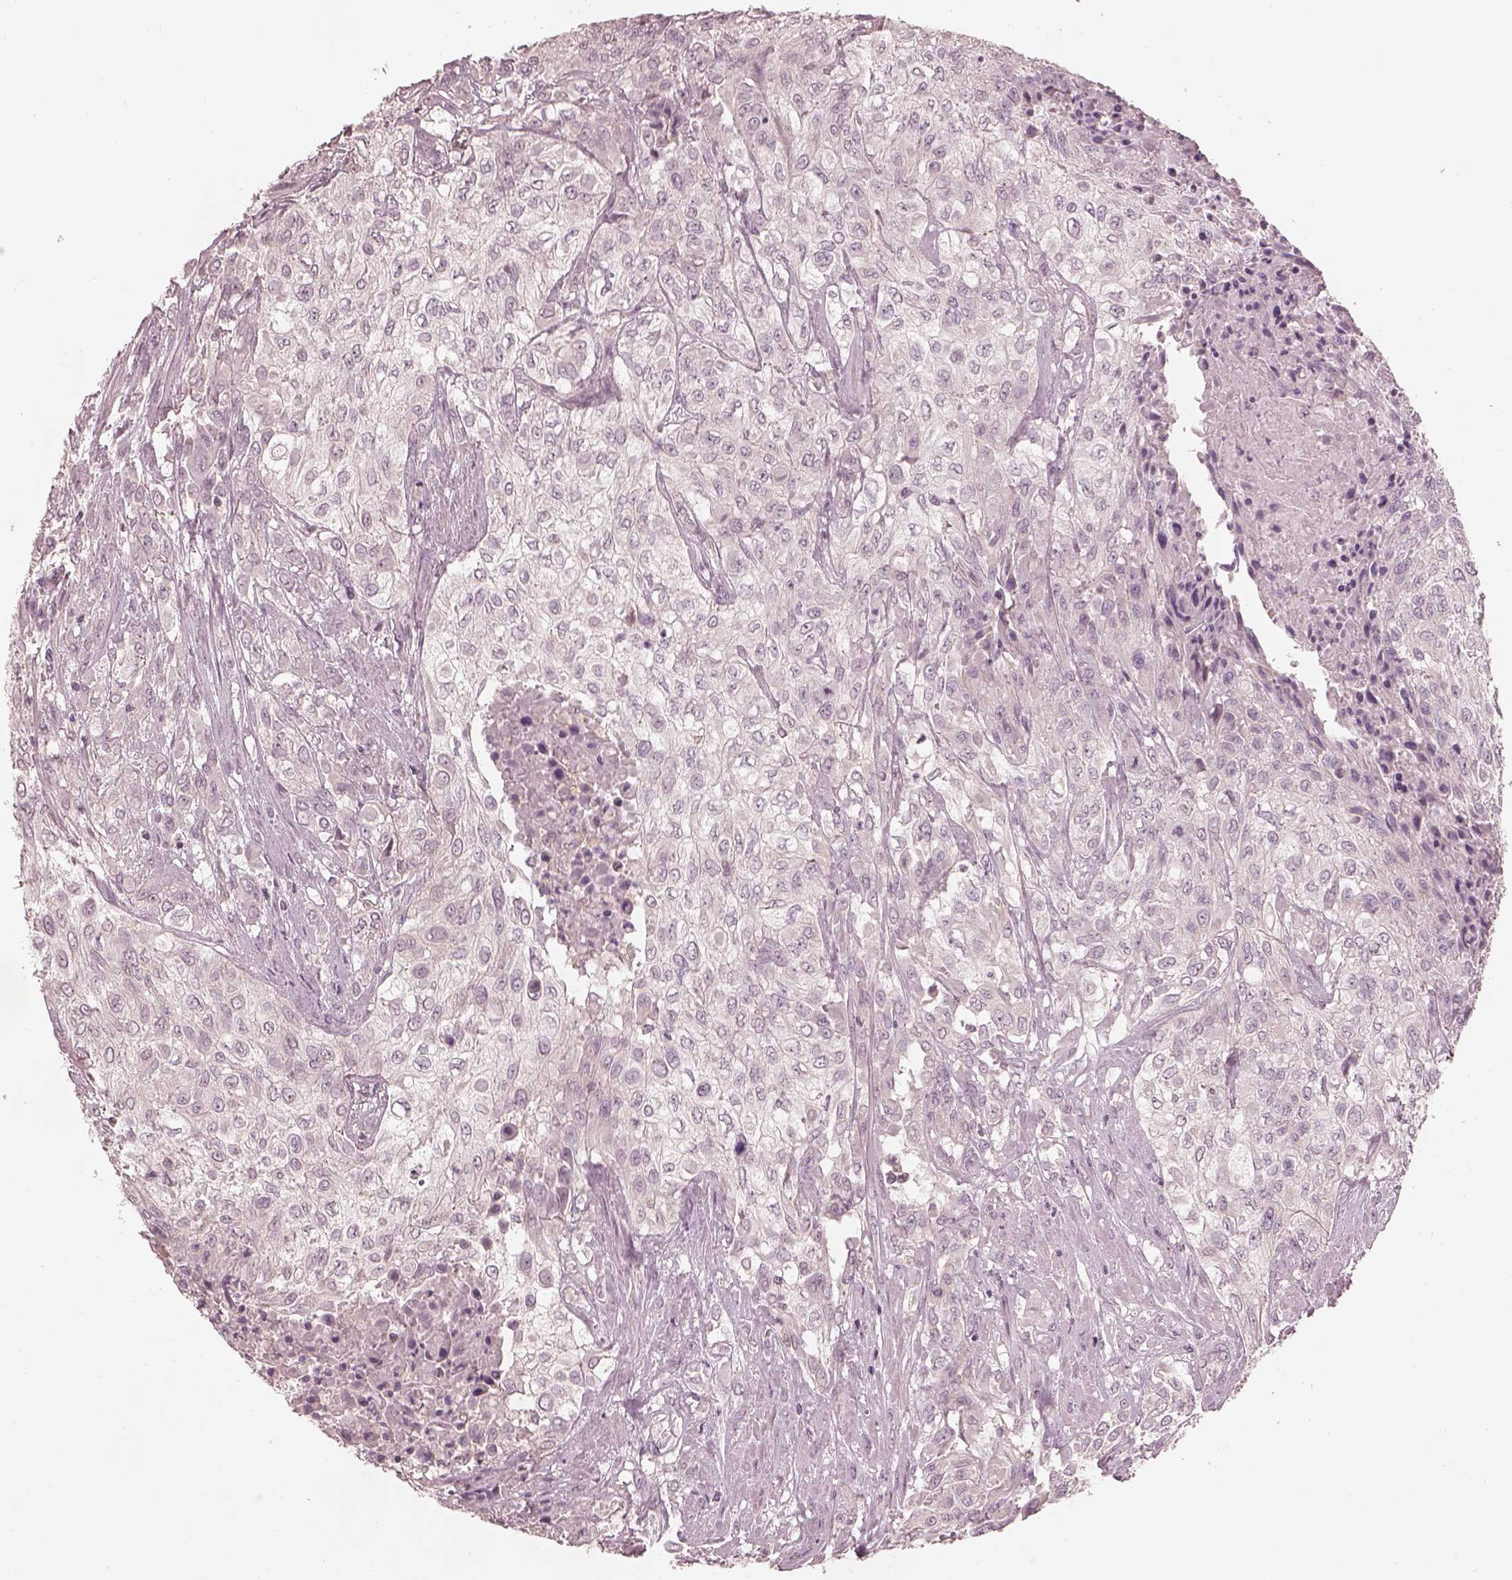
{"staining": {"intensity": "negative", "quantity": "none", "location": "none"}, "tissue": "urothelial cancer", "cell_type": "Tumor cells", "image_type": "cancer", "snomed": [{"axis": "morphology", "description": "Urothelial carcinoma, High grade"}, {"axis": "topography", "description": "Urinary bladder"}], "caption": "This is an IHC micrograph of human urothelial cancer. There is no expression in tumor cells.", "gene": "PRKACG", "patient": {"sex": "male", "age": 57}}